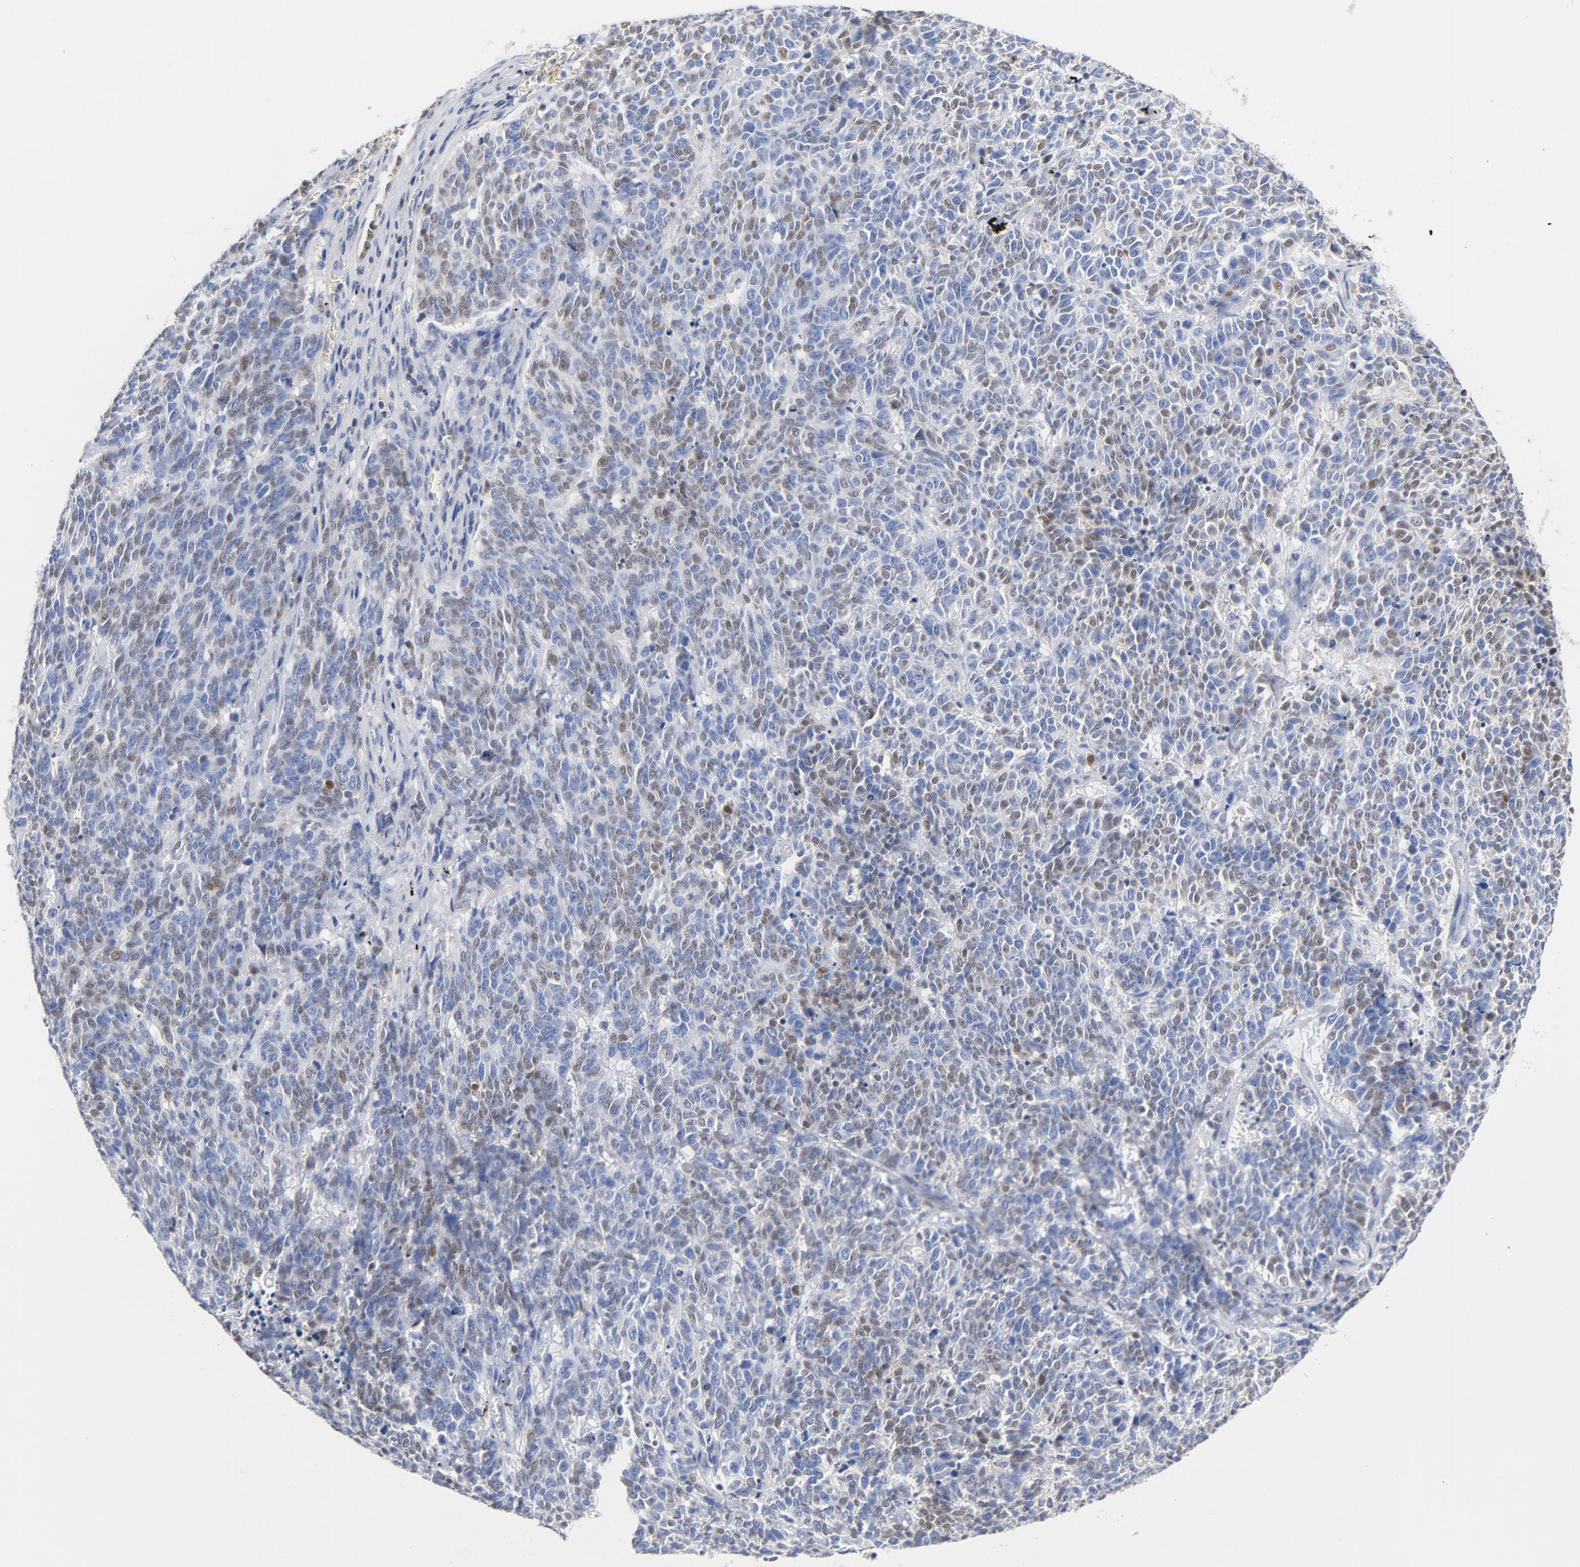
{"staining": {"intensity": "weak", "quantity": "25%-75%", "location": "nuclear"}, "tissue": "lung cancer", "cell_type": "Tumor cells", "image_type": "cancer", "snomed": [{"axis": "morphology", "description": "Neoplasm, malignant, NOS"}, {"axis": "topography", "description": "Lung"}], "caption": "Immunohistochemistry micrograph of neoplastic tissue: human lung malignant neoplasm stained using immunohistochemistry demonstrates low levels of weak protein expression localized specifically in the nuclear of tumor cells, appearing as a nuclear brown color.", "gene": "CDKN1B", "patient": {"sex": "female", "age": 58}}